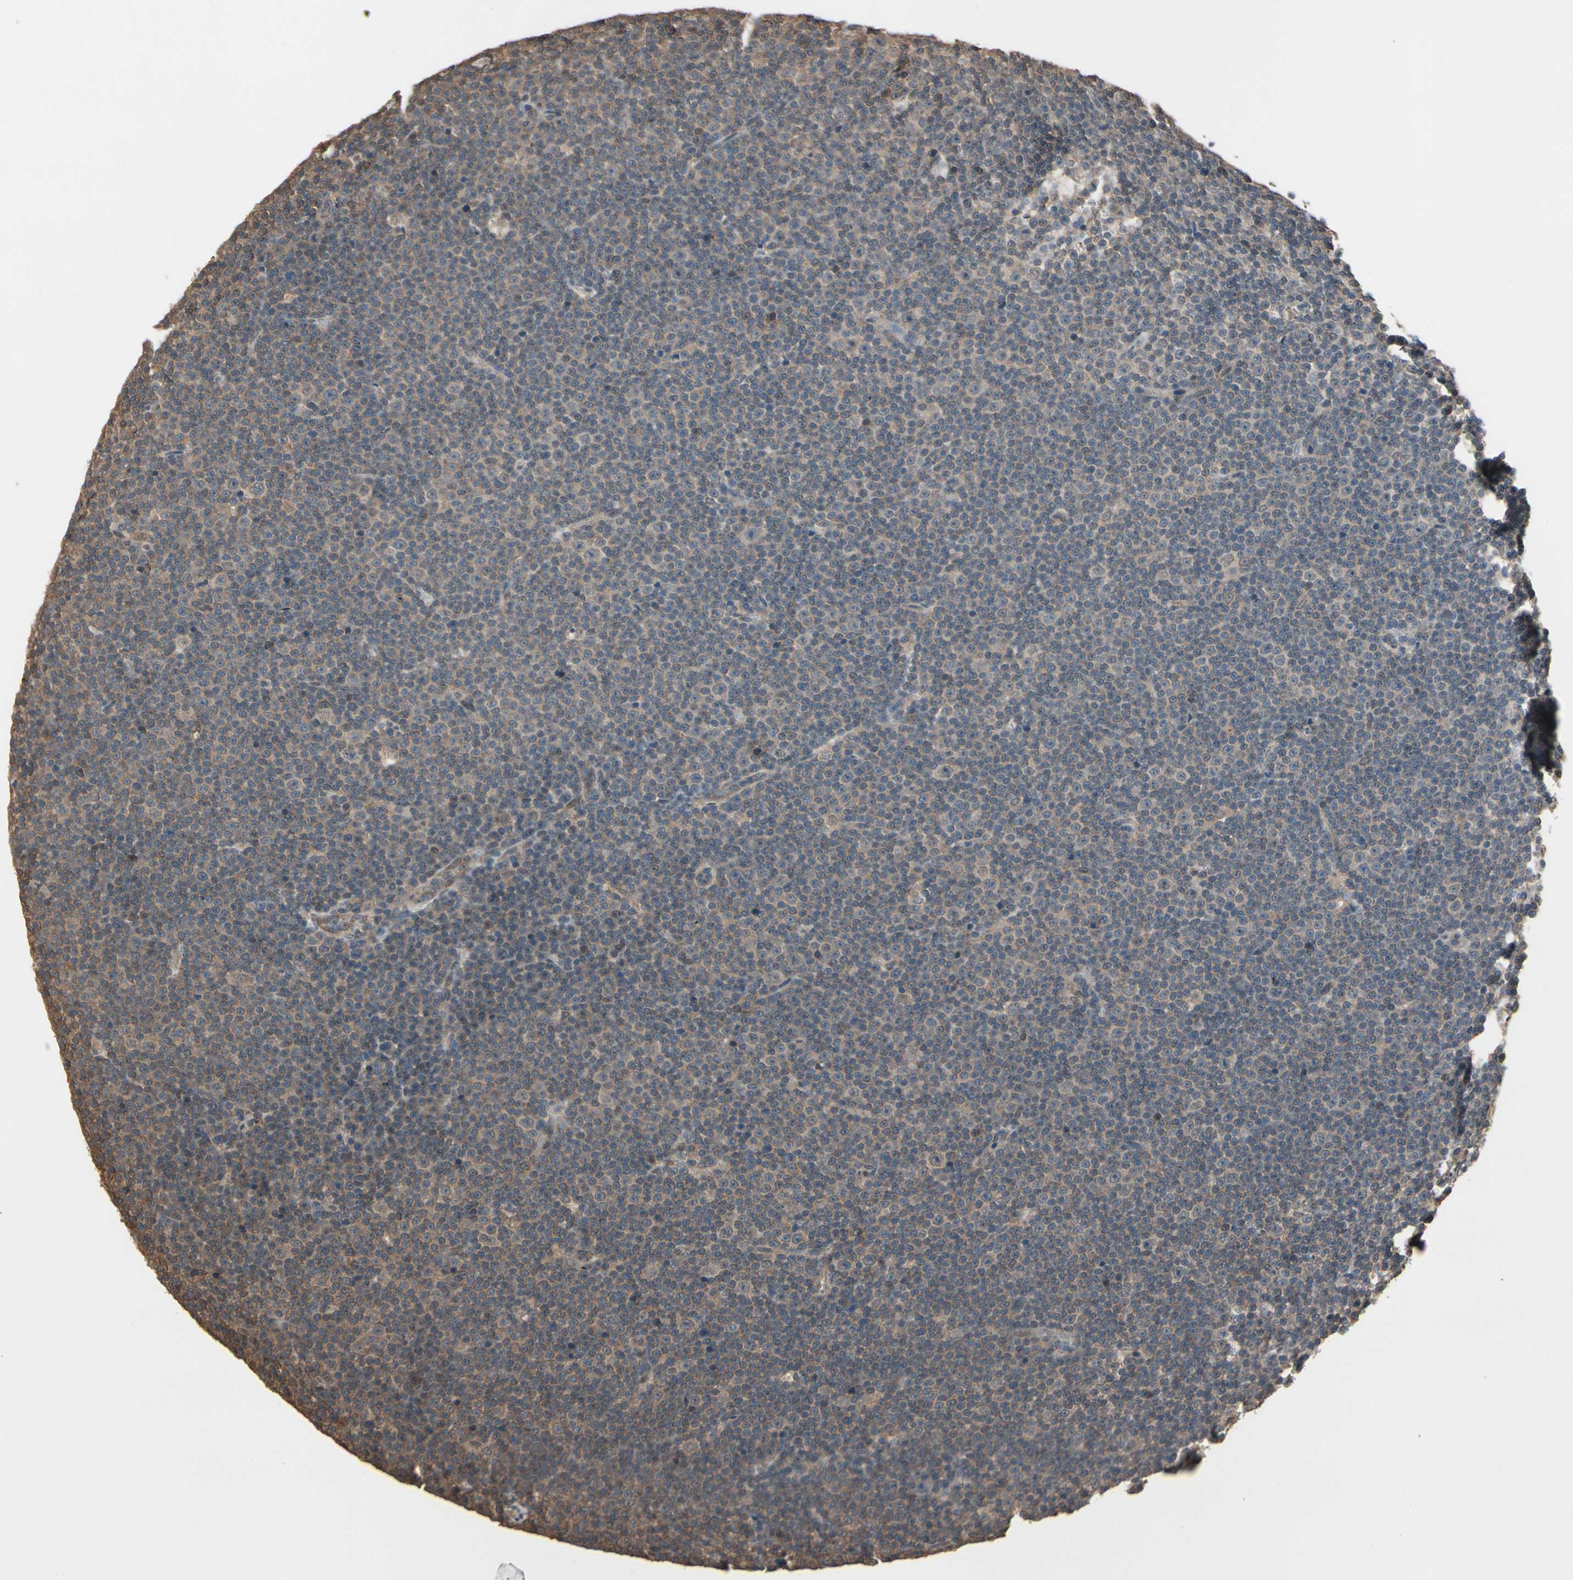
{"staining": {"intensity": "weak", "quantity": ">75%", "location": "cytoplasmic/membranous"}, "tissue": "lymphoma", "cell_type": "Tumor cells", "image_type": "cancer", "snomed": [{"axis": "morphology", "description": "Malignant lymphoma, non-Hodgkin's type, Low grade"}, {"axis": "topography", "description": "Lymph node"}], "caption": "High-power microscopy captured an immunohistochemistry (IHC) histopathology image of lymphoma, revealing weak cytoplasmic/membranous staining in about >75% of tumor cells. The staining was performed using DAB (3,3'-diaminobenzidine) to visualize the protein expression in brown, while the nuclei were stained in blue with hematoxylin (Magnification: 20x).", "gene": "PNPLA7", "patient": {"sex": "female", "age": 67}}